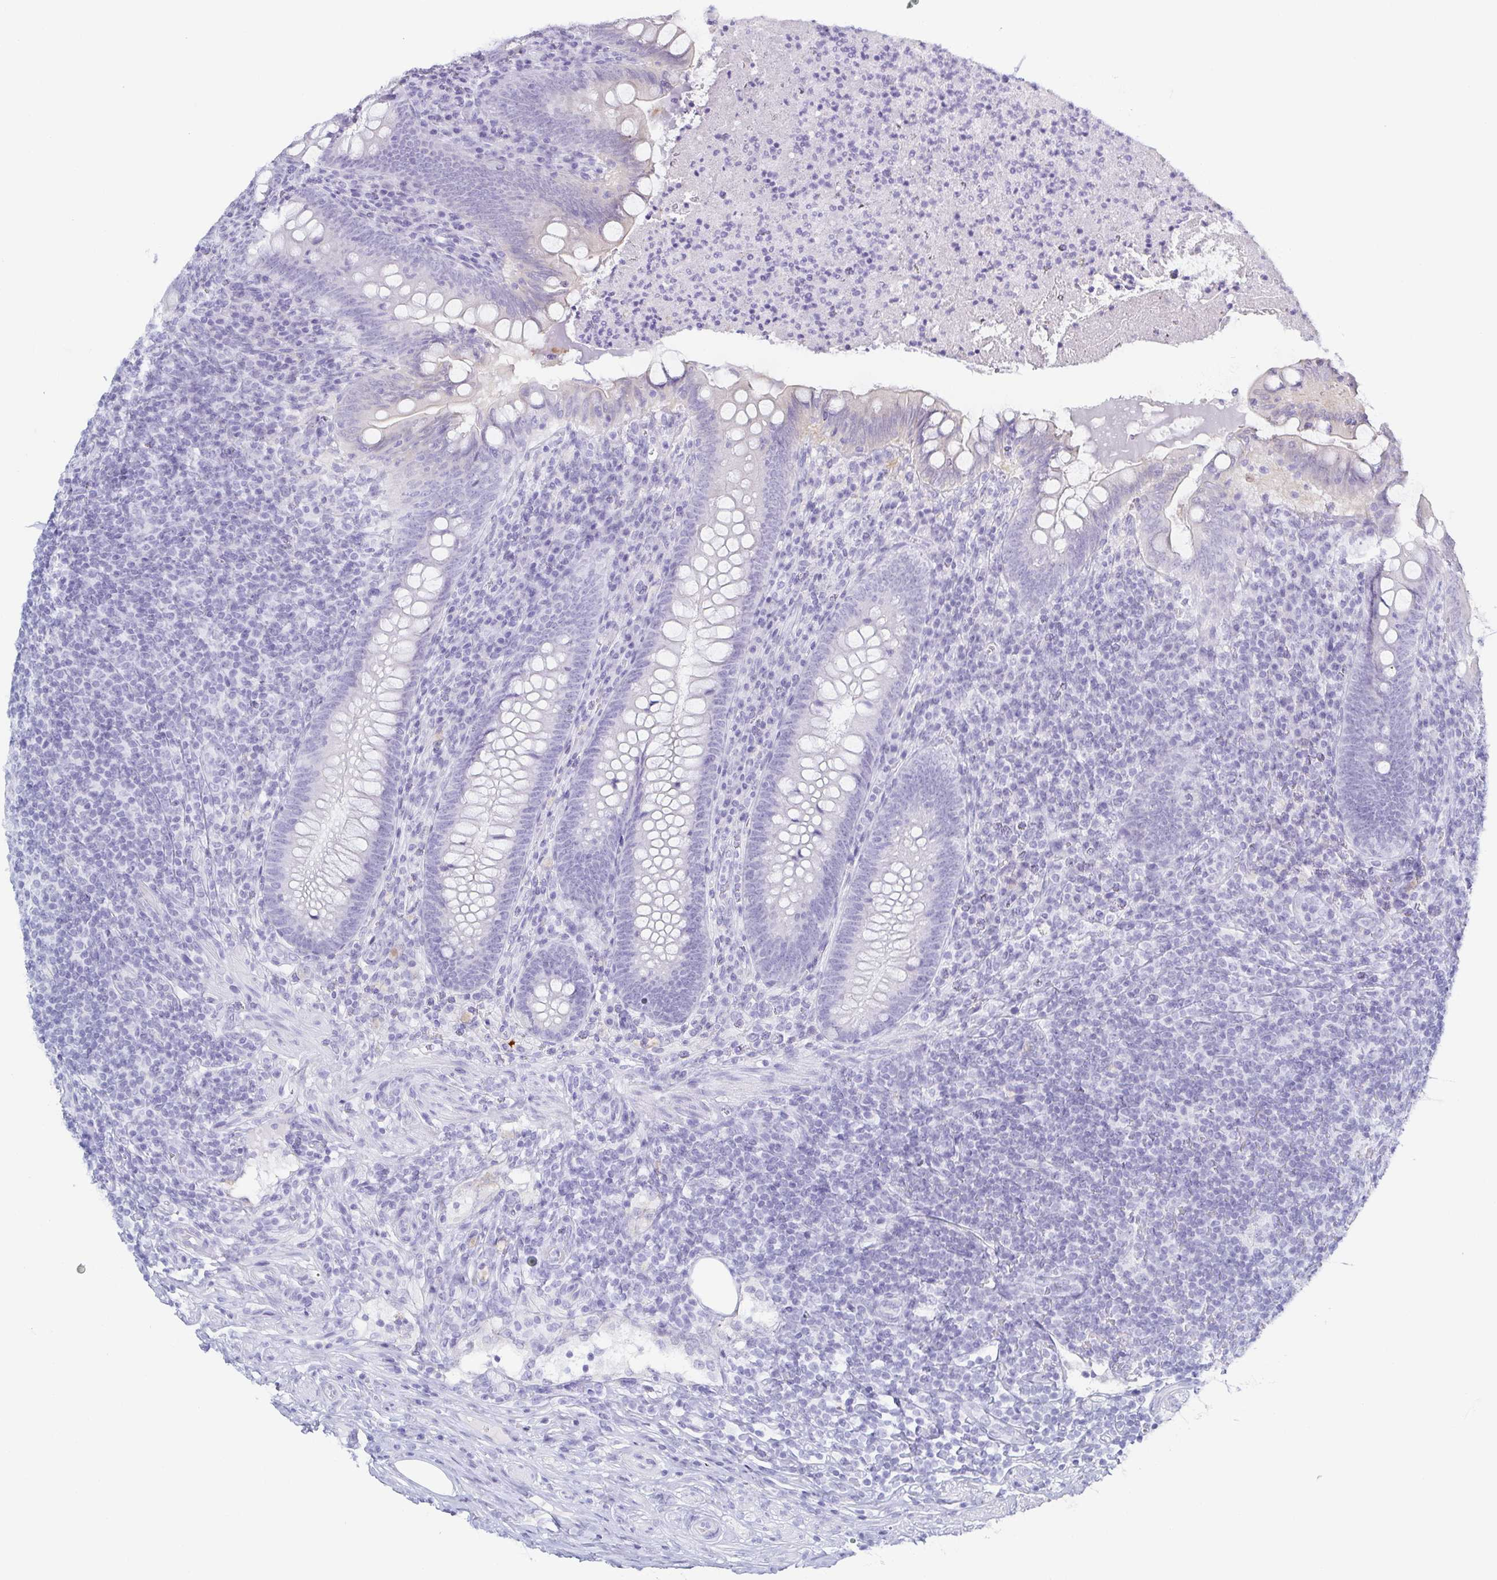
{"staining": {"intensity": "negative", "quantity": "none", "location": "none"}, "tissue": "appendix", "cell_type": "Glandular cells", "image_type": "normal", "snomed": [{"axis": "morphology", "description": "Normal tissue, NOS"}, {"axis": "topography", "description": "Appendix"}], "caption": "Immunohistochemistry (IHC) of benign appendix displays no positivity in glandular cells. (DAB IHC with hematoxylin counter stain).", "gene": "ZG16B", "patient": {"sex": "male", "age": 47}}